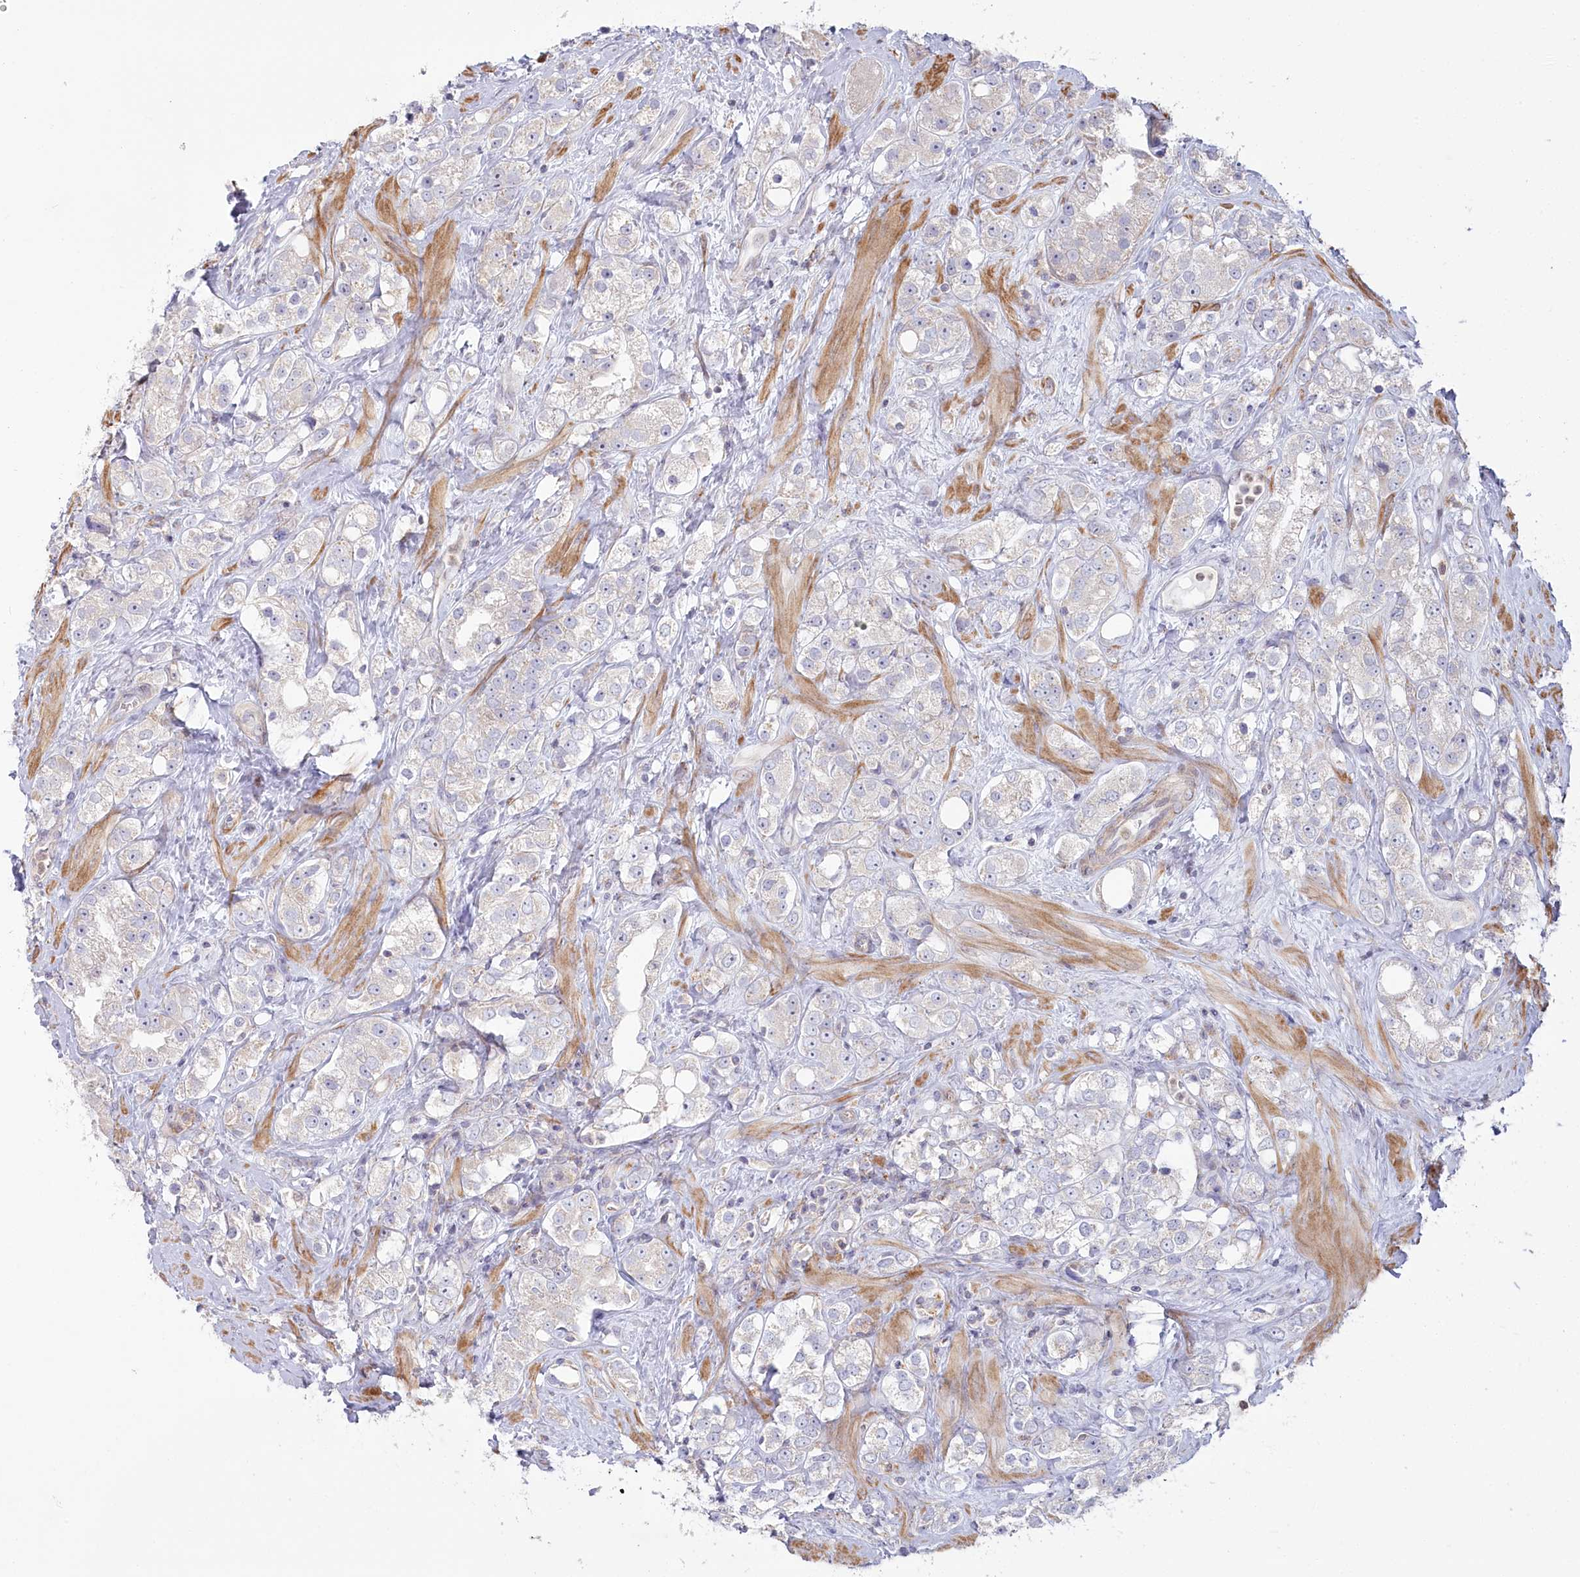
{"staining": {"intensity": "negative", "quantity": "none", "location": "none"}, "tissue": "prostate cancer", "cell_type": "Tumor cells", "image_type": "cancer", "snomed": [{"axis": "morphology", "description": "Adenocarcinoma, NOS"}, {"axis": "topography", "description": "Prostate"}], "caption": "Immunohistochemistry (IHC) photomicrograph of human prostate cancer stained for a protein (brown), which demonstrates no staining in tumor cells. (IHC, brightfield microscopy, high magnification).", "gene": "MTG1", "patient": {"sex": "male", "age": 79}}